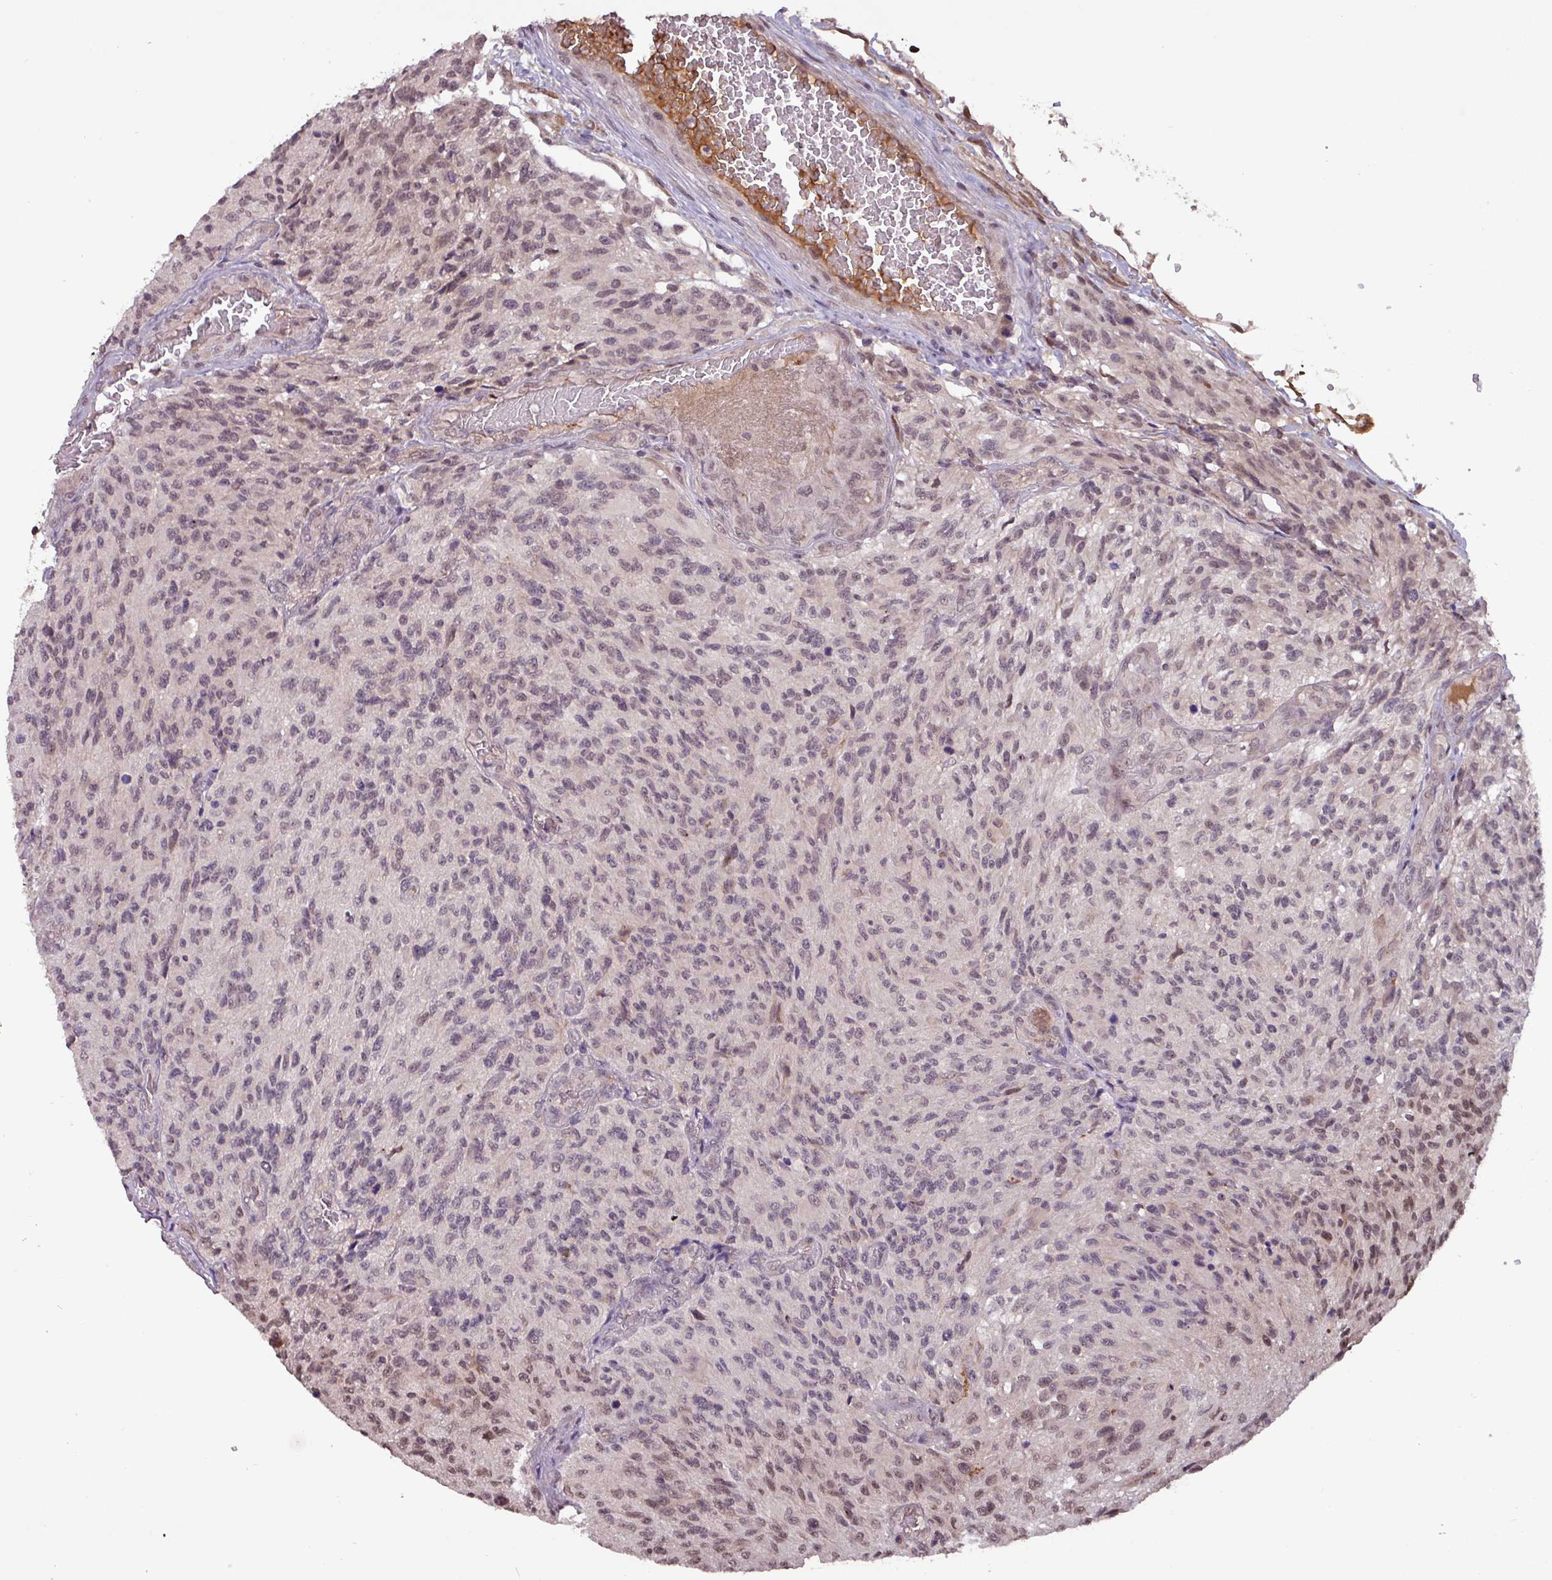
{"staining": {"intensity": "moderate", "quantity": "<25%", "location": "nuclear"}, "tissue": "glioma", "cell_type": "Tumor cells", "image_type": "cancer", "snomed": [{"axis": "morphology", "description": "Normal tissue, NOS"}, {"axis": "morphology", "description": "Glioma, malignant, High grade"}, {"axis": "topography", "description": "Cerebral cortex"}], "caption": "A low amount of moderate nuclear positivity is identified in approximately <25% of tumor cells in glioma tissue. (DAB (3,3'-diaminobenzidine) = brown stain, brightfield microscopy at high magnification).", "gene": "NOB1", "patient": {"sex": "male", "age": 56}}